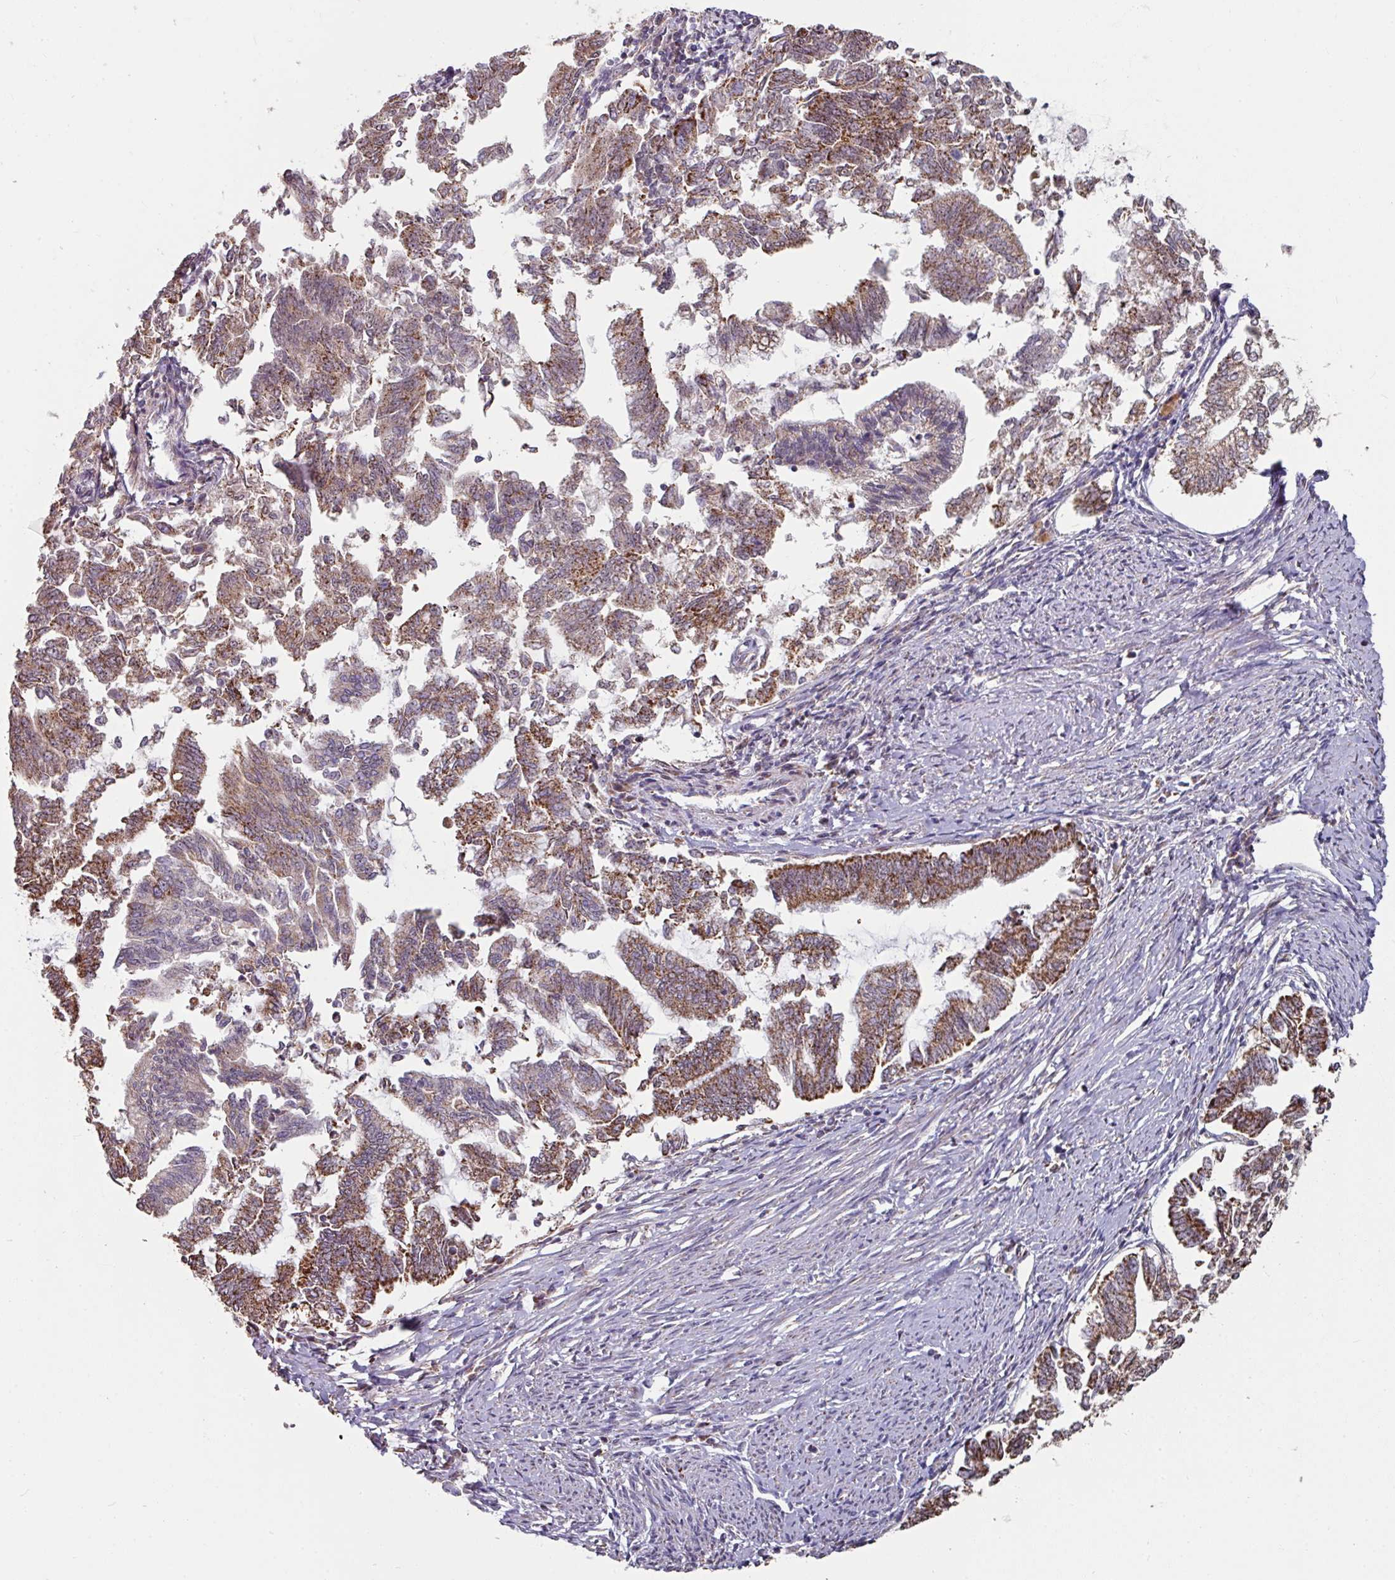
{"staining": {"intensity": "strong", "quantity": "25%-75%", "location": "cytoplasmic/membranous"}, "tissue": "endometrial cancer", "cell_type": "Tumor cells", "image_type": "cancer", "snomed": [{"axis": "morphology", "description": "Adenocarcinoma, NOS"}, {"axis": "topography", "description": "Endometrium"}], "caption": "Immunohistochemistry (IHC) (DAB) staining of human endometrial cancer (adenocarcinoma) shows strong cytoplasmic/membranous protein positivity in approximately 25%-75% of tumor cells.", "gene": "OR2D3", "patient": {"sex": "female", "age": 79}}